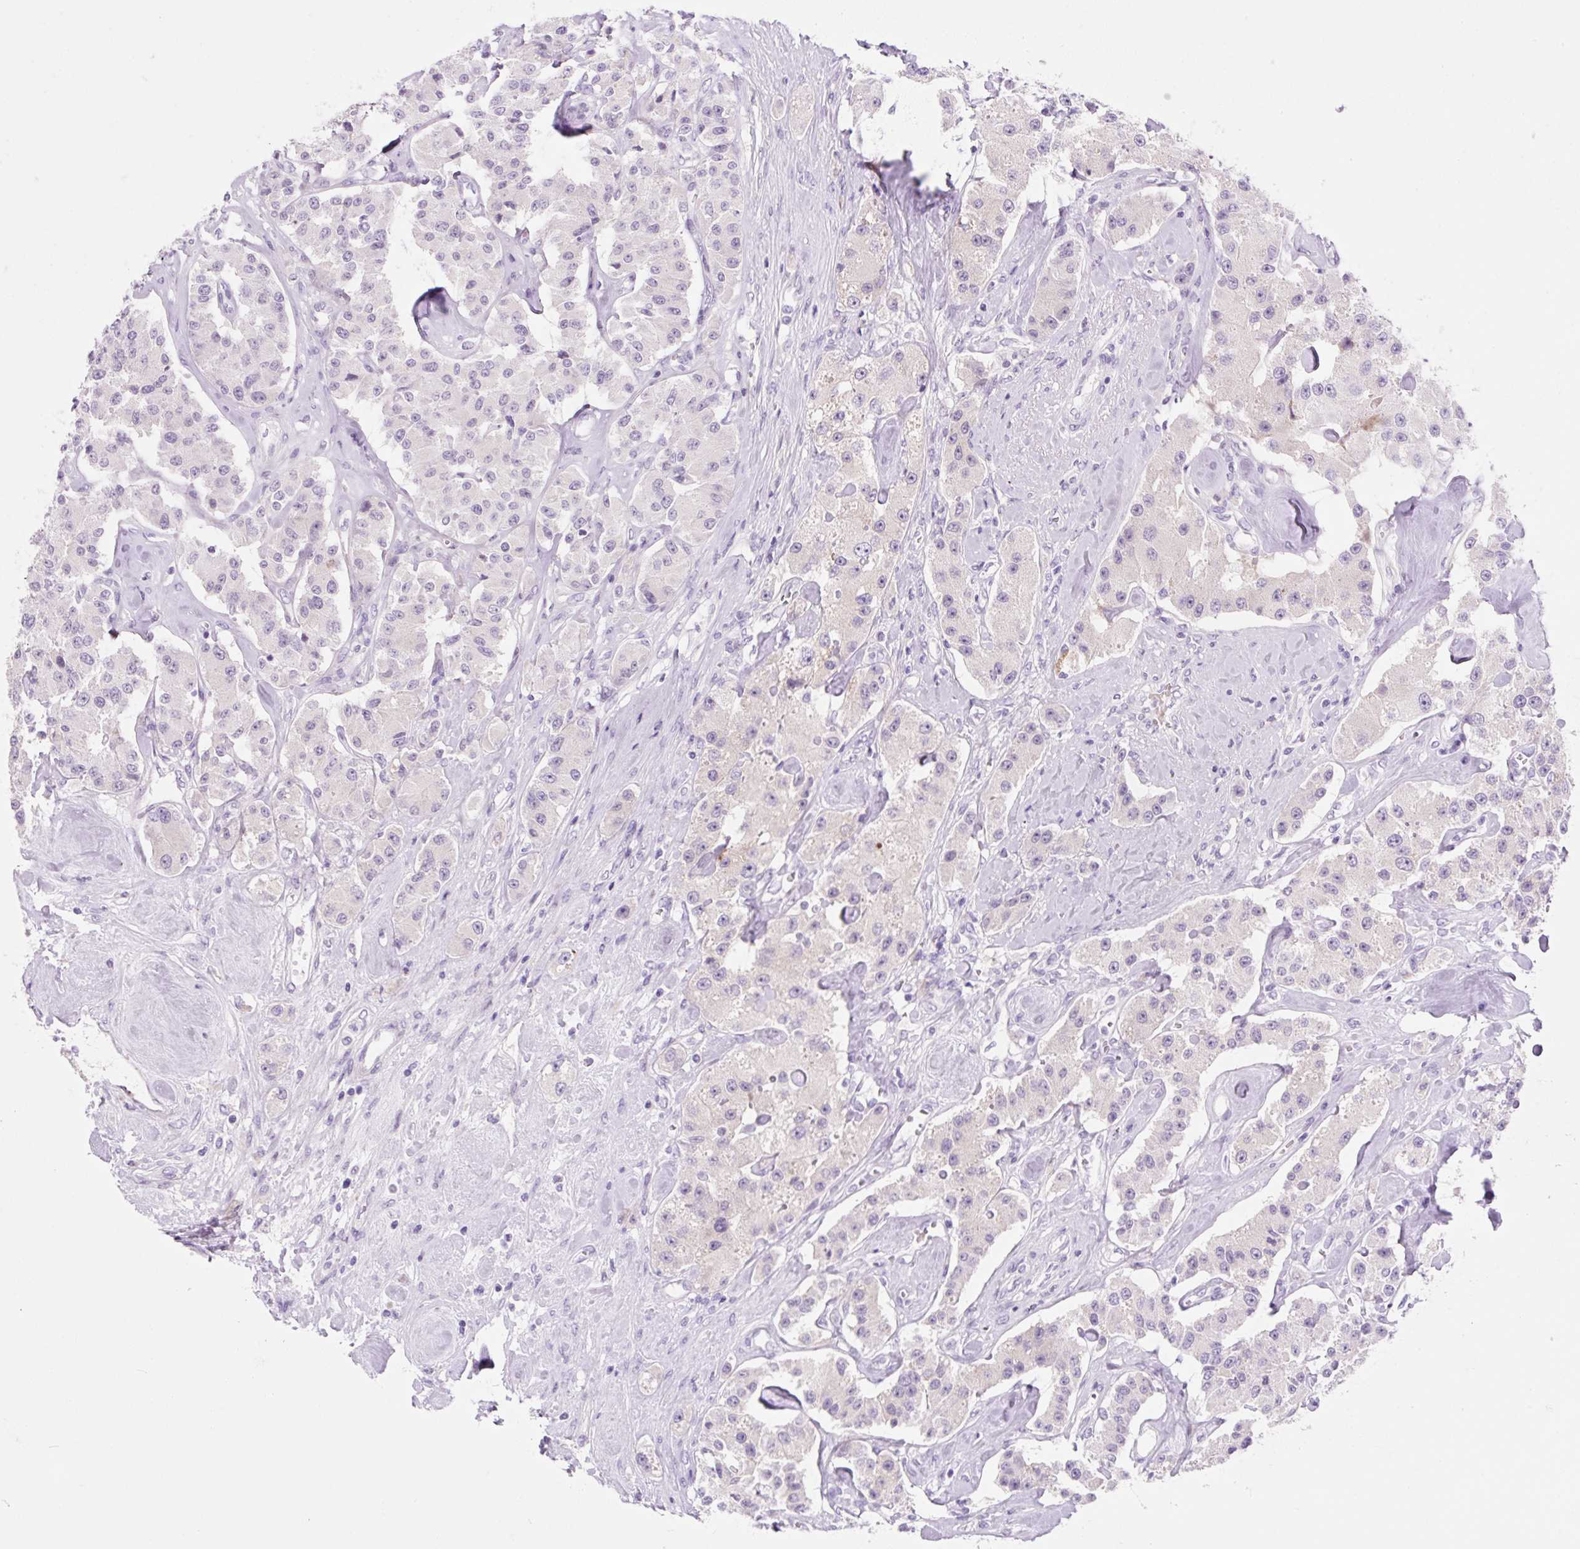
{"staining": {"intensity": "negative", "quantity": "none", "location": "none"}, "tissue": "carcinoid", "cell_type": "Tumor cells", "image_type": "cancer", "snomed": [{"axis": "morphology", "description": "Carcinoid, malignant, NOS"}, {"axis": "topography", "description": "Pancreas"}], "caption": "Micrograph shows no protein staining in tumor cells of carcinoid tissue. Nuclei are stained in blue.", "gene": "ZNF121", "patient": {"sex": "male", "age": 41}}